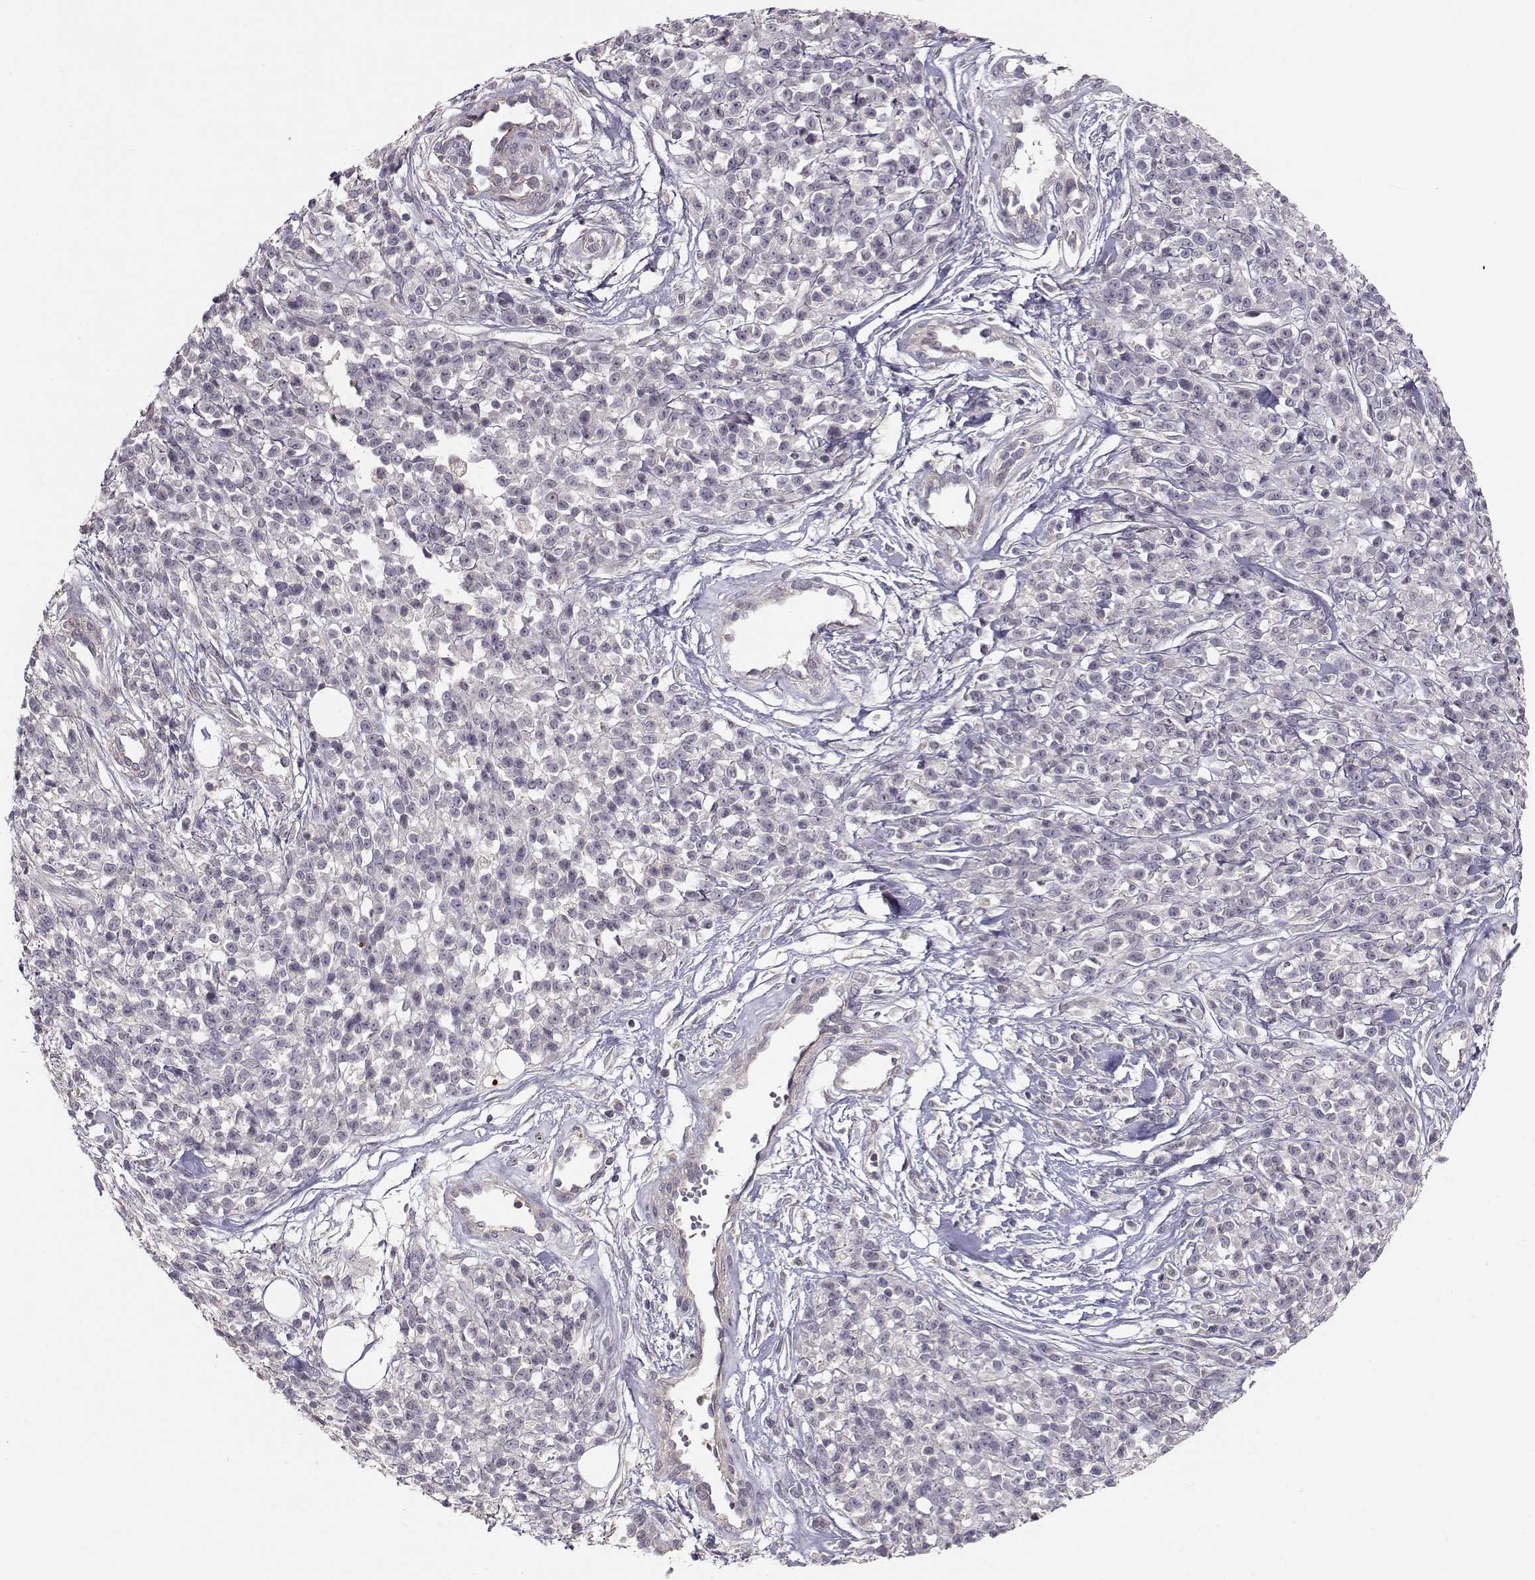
{"staining": {"intensity": "negative", "quantity": "none", "location": "none"}, "tissue": "melanoma", "cell_type": "Tumor cells", "image_type": "cancer", "snomed": [{"axis": "morphology", "description": "Malignant melanoma, NOS"}, {"axis": "topography", "description": "Skin"}, {"axis": "topography", "description": "Skin of trunk"}], "caption": "The image reveals no staining of tumor cells in malignant melanoma.", "gene": "ENTPD8", "patient": {"sex": "male", "age": 74}}